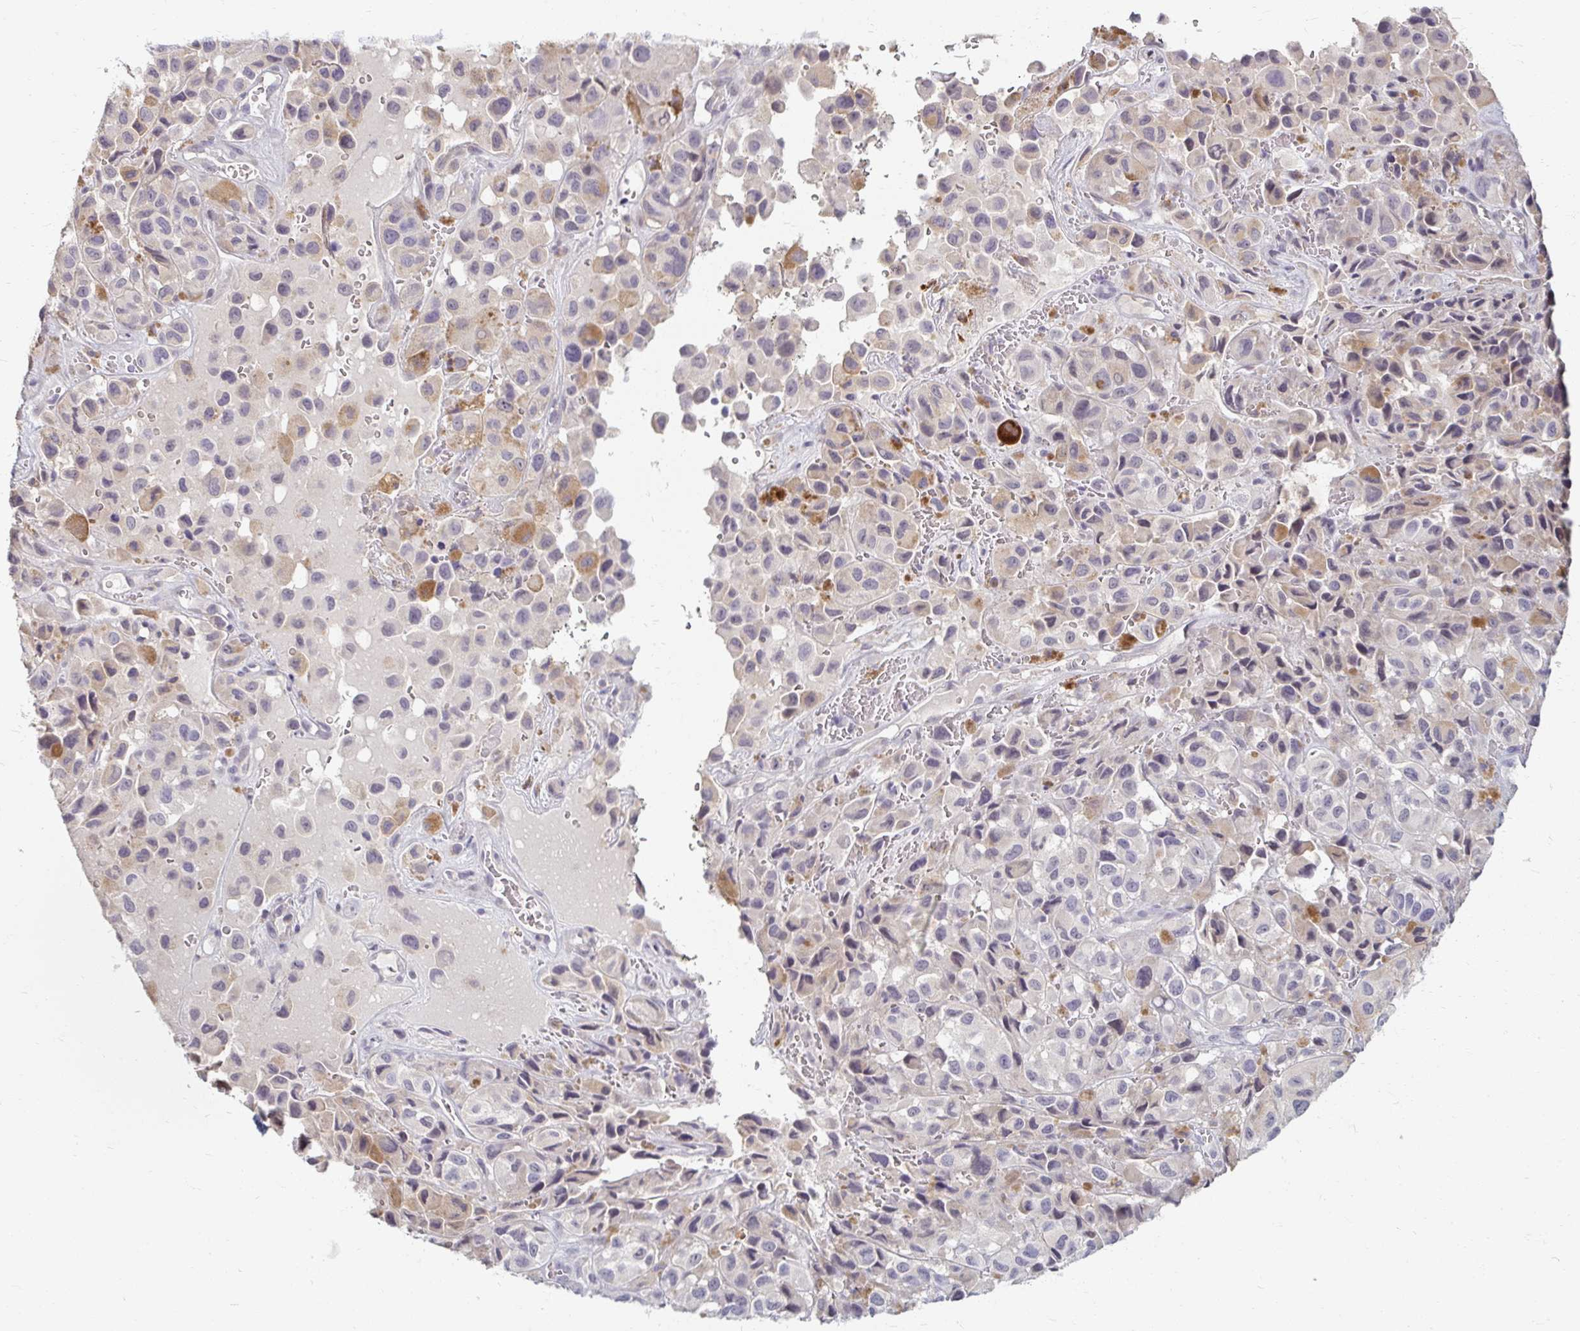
{"staining": {"intensity": "weak", "quantity": "<25%", "location": "cytoplasmic/membranous"}, "tissue": "melanoma", "cell_type": "Tumor cells", "image_type": "cancer", "snomed": [{"axis": "morphology", "description": "Malignant melanoma, NOS"}, {"axis": "topography", "description": "Skin"}], "caption": "Tumor cells are negative for protein expression in human malignant melanoma.", "gene": "DDN", "patient": {"sex": "male", "age": 93}}